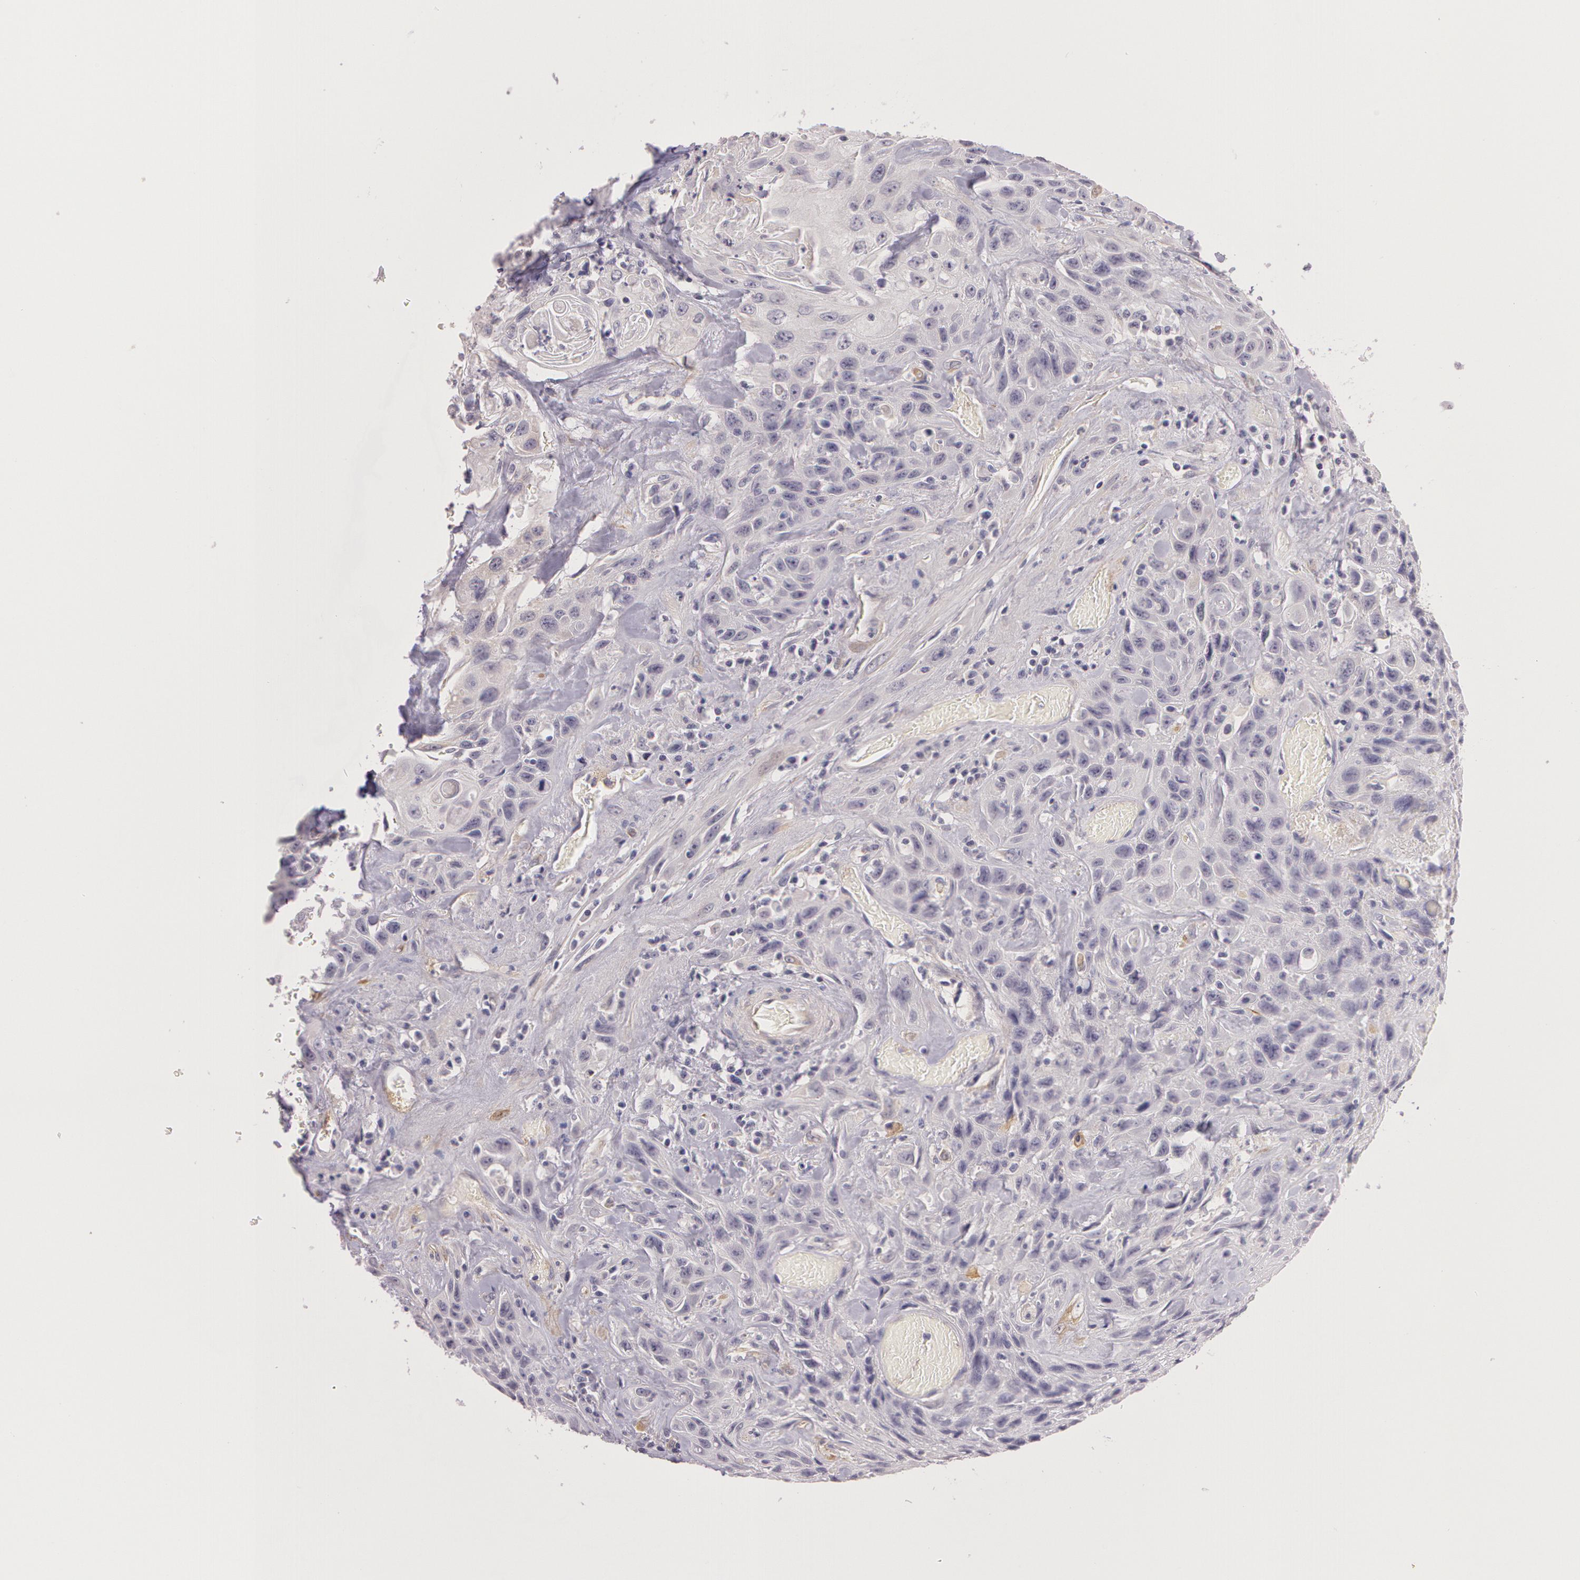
{"staining": {"intensity": "negative", "quantity": "none", "location": "none"}, "tissue": "urothelial cancer", "cell_type": "Tumor cells", "image_type": "cancer", "snomed": [{"axis": "morphology", "description": "Urothelial carcinoma, High grade"}, {"axis": "topography", "description": "Urinary bladder"}], "caption": "Photomicrograph shows no protein staining in tumor cells of urothelial carcinoma (high-grade) tissue.", "gene": "G2E3", "patient": {"sex": "female", "age": 84}}